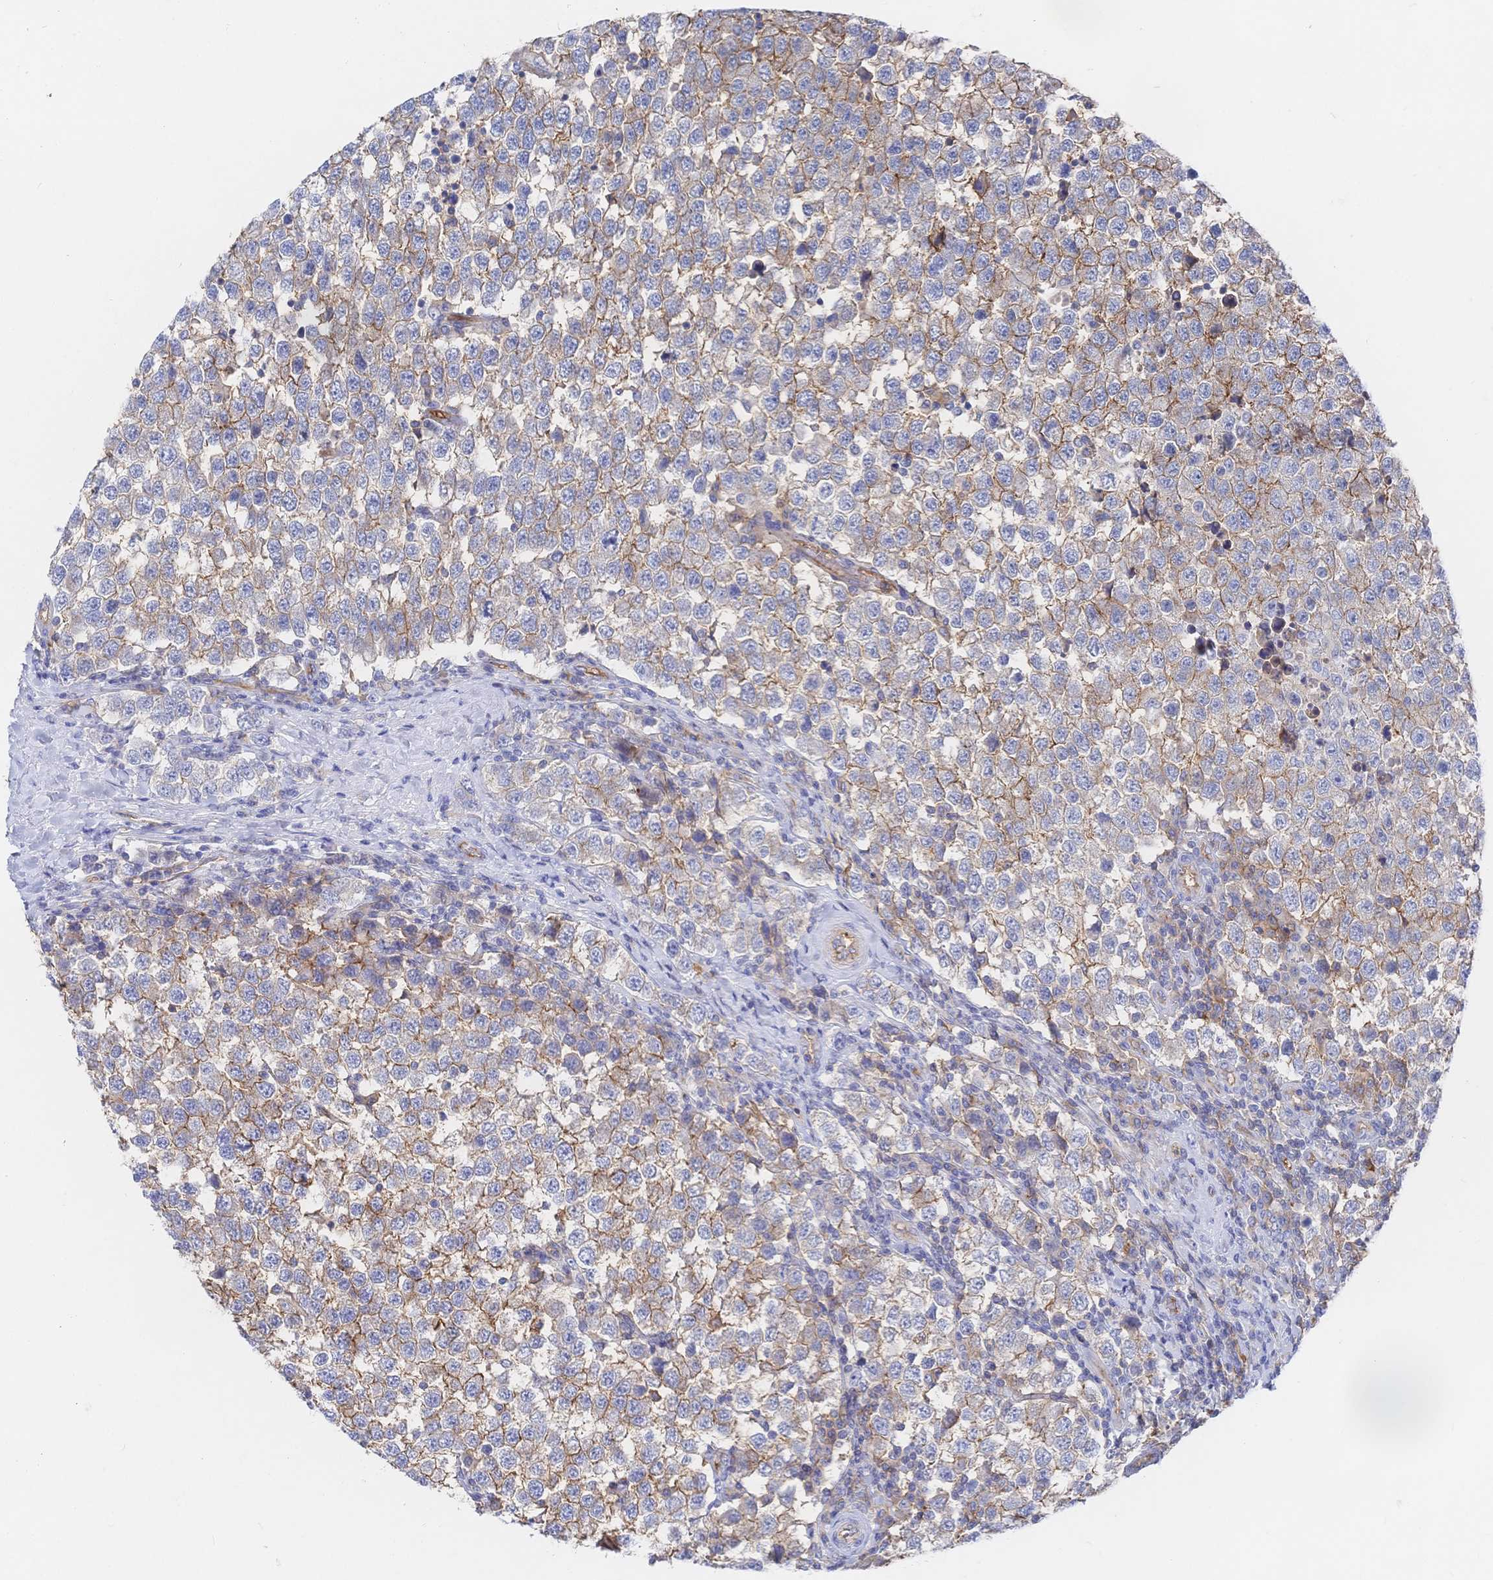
{"staining": {"intensity": "moderate", "quantity": "25%-75%", "location": "cytoplasmic/membranous"}, "tissue": "testis cancer", "cell_type": "Tumor cells", "image_type": "cancer", "snomed": [{"axis": "morphology", "description": "Seminoma, NOS"}, {"axis": "topography", "description": "Testis"}], "caption": "A photomicrograph of human testis cancer (seminoma) stained for a protein reveals moderate cytoplasmic/membranous brown staining in tumor cells.", "gene": "F11R", "patient": {"sex": "male", "age": 34}}